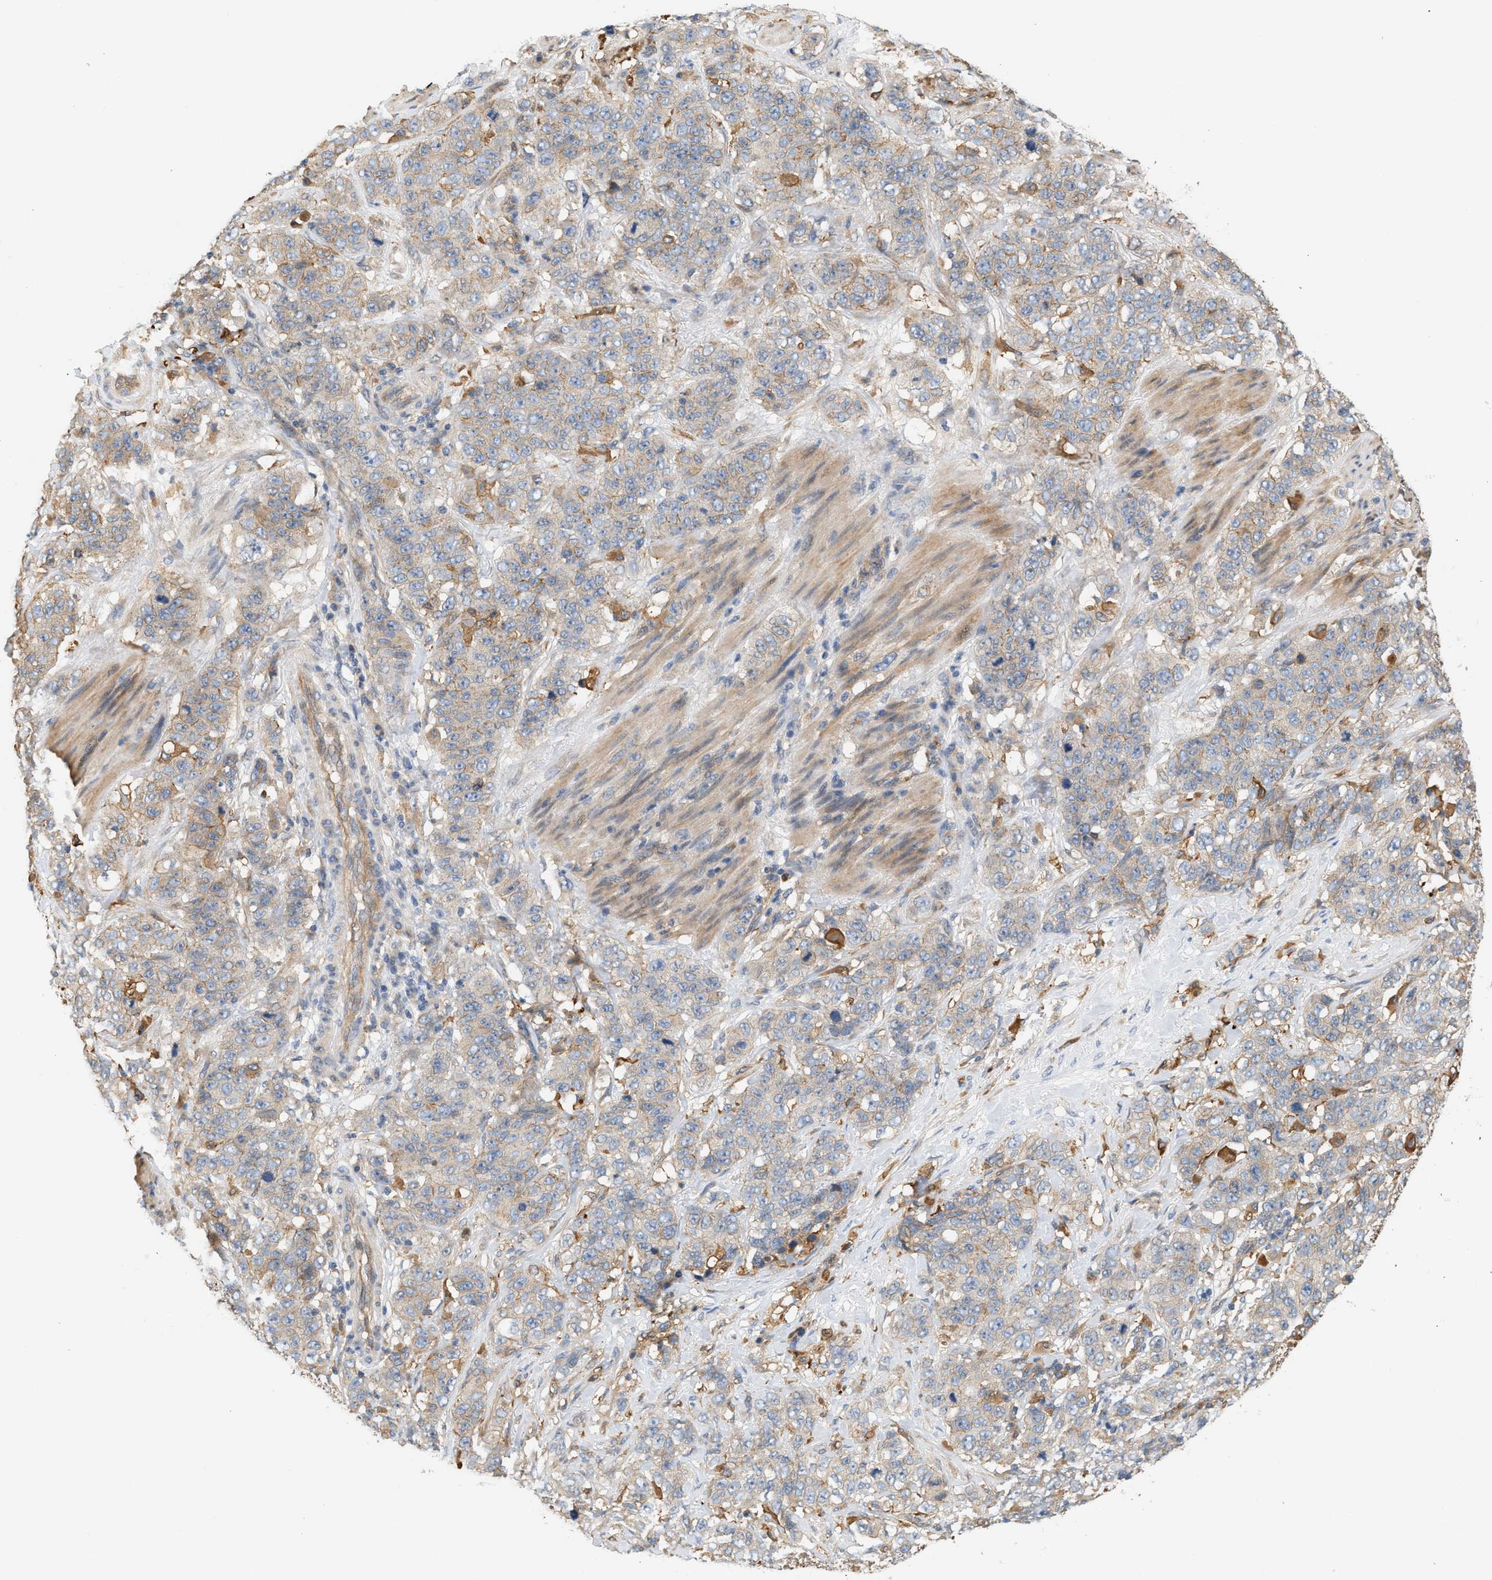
{"staining": {"intensity": "weak", "quantity": "<25%", "location": "cytoplasmic/membranous"}, "tissue": "stomach cancer", "cell_type": "Tumor cells", "image_type": "cancer", "snomed": [{"axis": "morphology", "description": "Adenocarcinoma, NOS"}, {"axis": "topography", "description": "Stomach"}], "caption": "Immunohistochemical staining of human stomach cancer (adenocarcinoma) demonstrates no significant positivity in tumor cells.", "gene": "CTXN1", "patient": {"sex": "male", "age": 48}}